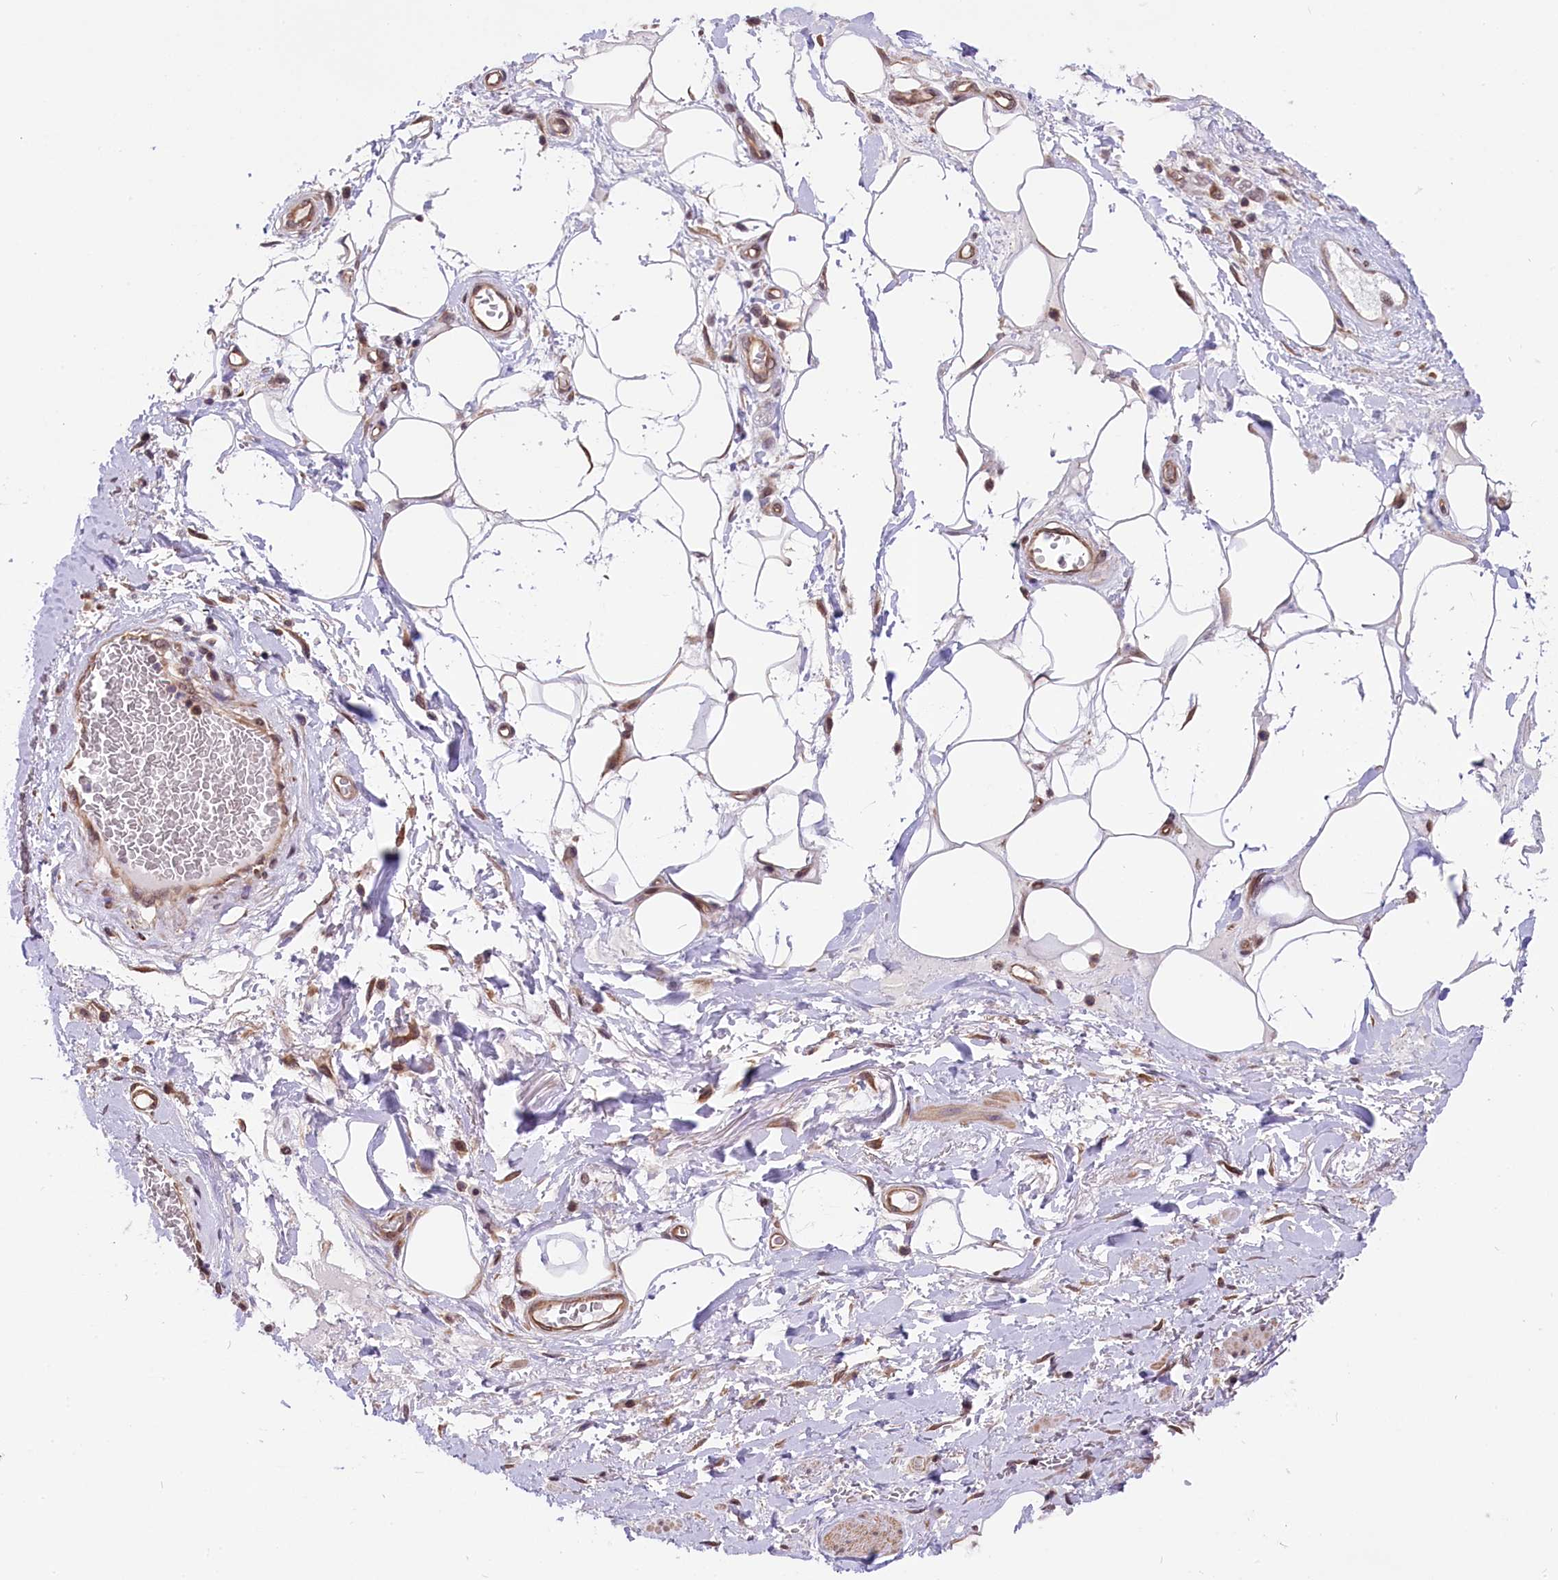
{"staining": {"intensity": "moderate", "quantity": ">75%", "location": "cytoplasmic/membranous,nuclear"}, "tissue": "adipose tissue", "cell_type": "Adipocytes", "image_type": "normal", "snomed": [{"axis": "morphology", "description": "Normal tissue, NOS"}, {"axis": "morphology", "description": "Adenocarcinoma, NOS"}, {"axis": "topography", "description": "Rectum"}, {"axis": "topography", "description": "Vagina"}, {"axis": "topography", "description": "Peripheral nerve tissue"}], "caption": "The photomicrograph shows staining of benign adipose tissue, revealing moderate cytoplasmic/membranous,nuclear protein positivity (brown color) within adipocytes. (Stains: DAB in brown, nuclei in blue, Microscopy: brightfield microscopy at high magnification).", "gene": "ZC3H4", "patient": {"sex": "female", "age": 71}}